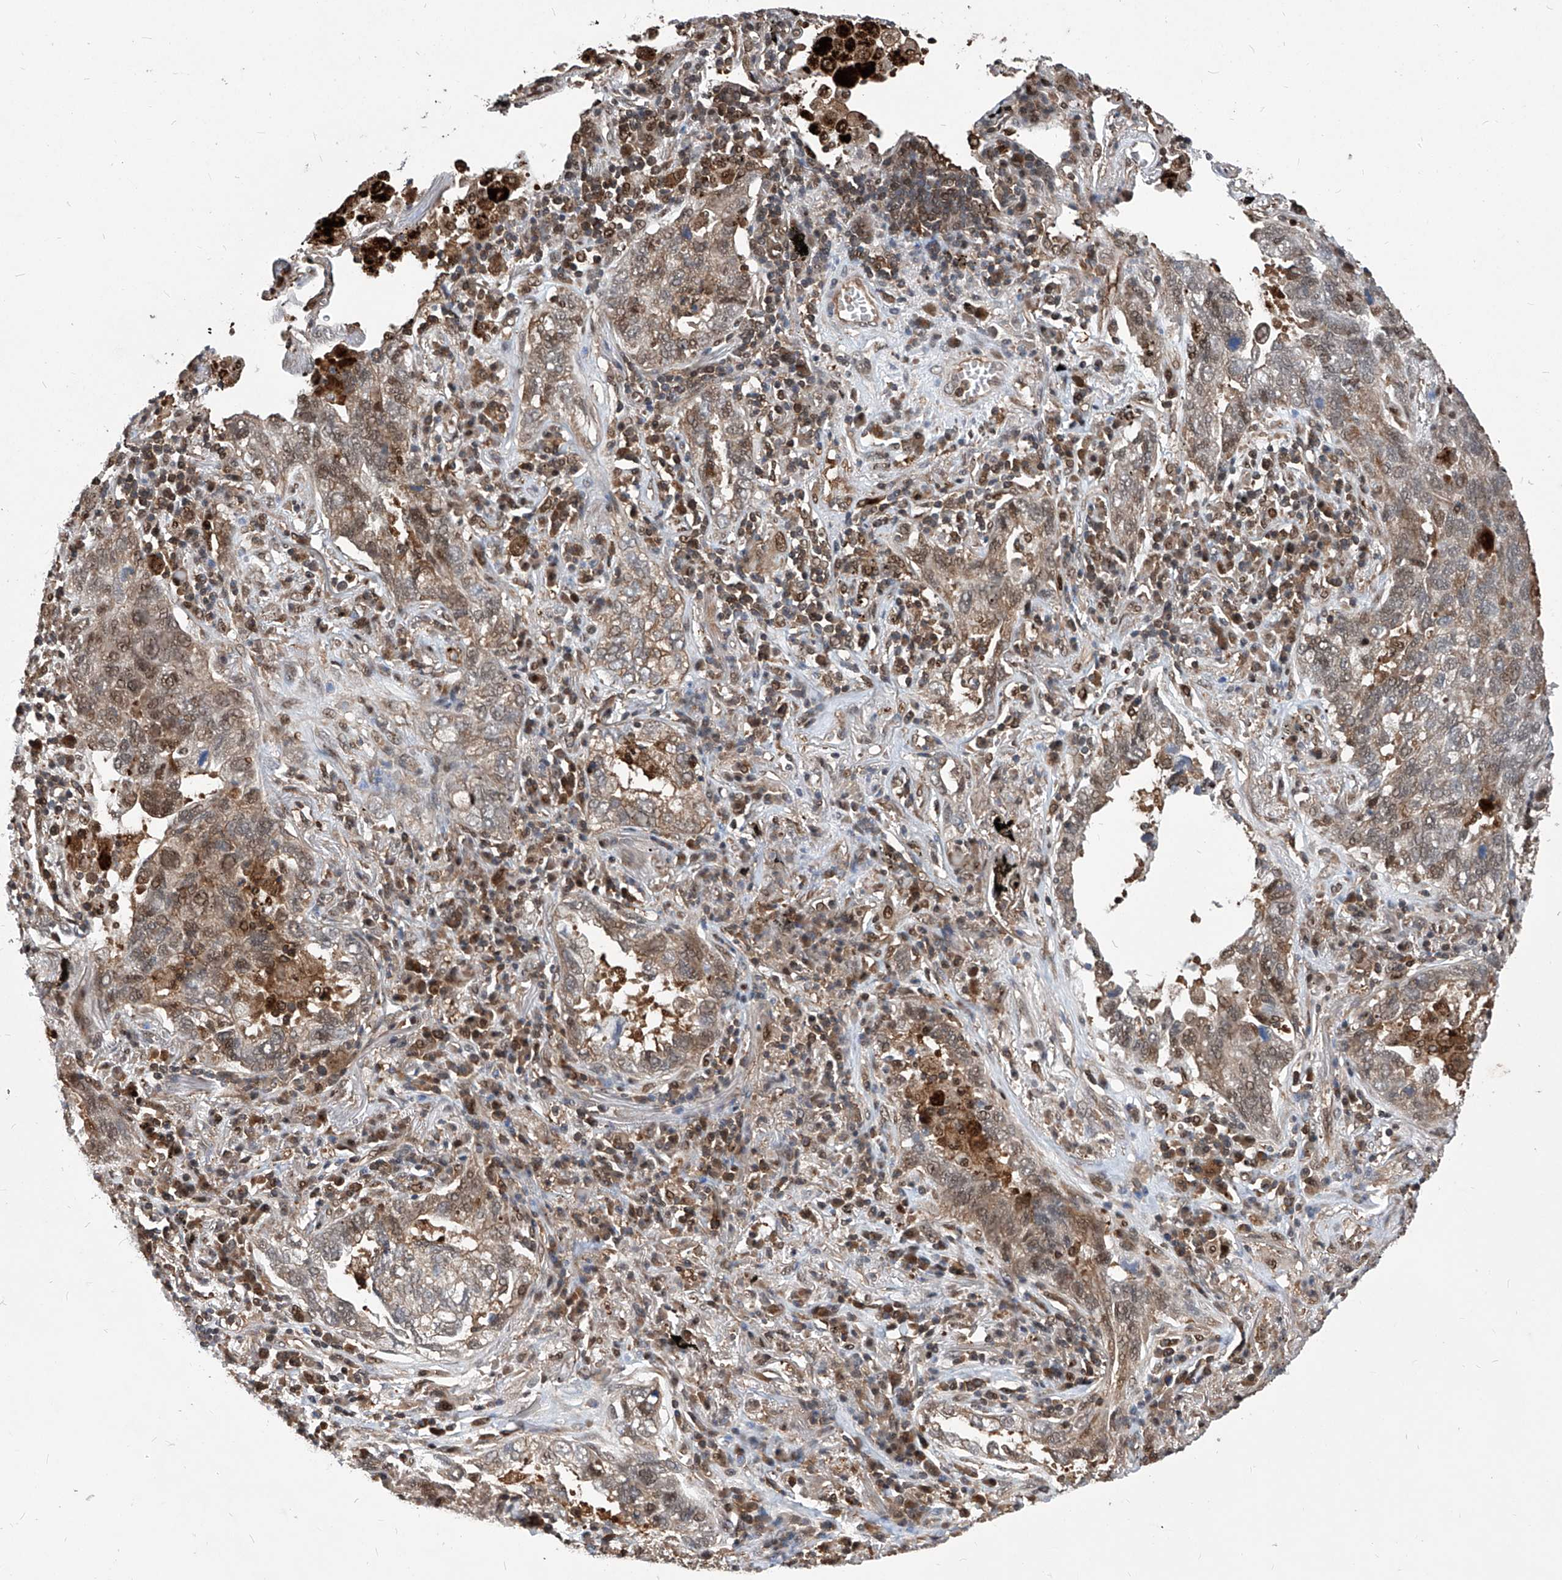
{"staining": {"intensity": "moderate", "quantity": "<25%", "location": "cytoplasmic/membranous,nuclear"}, "tissue": "lung cancer", "cell_type": "Tumor cells", "image_type": "cancer", "snomed": [{"axis": "morphology", "description": "Adenocarcinoma, NOS"}, {"axis": "topography", "description": "Lung"}], "caption": "This micrograph shows immunohistochemistry staining of human lung cancer, with low moderate cytoplasmic/membranous and nuclear expression in approximately <25% of tumor cells.", "gene": "PSMB1", "patient": {"sex": "male", "age": 65}}